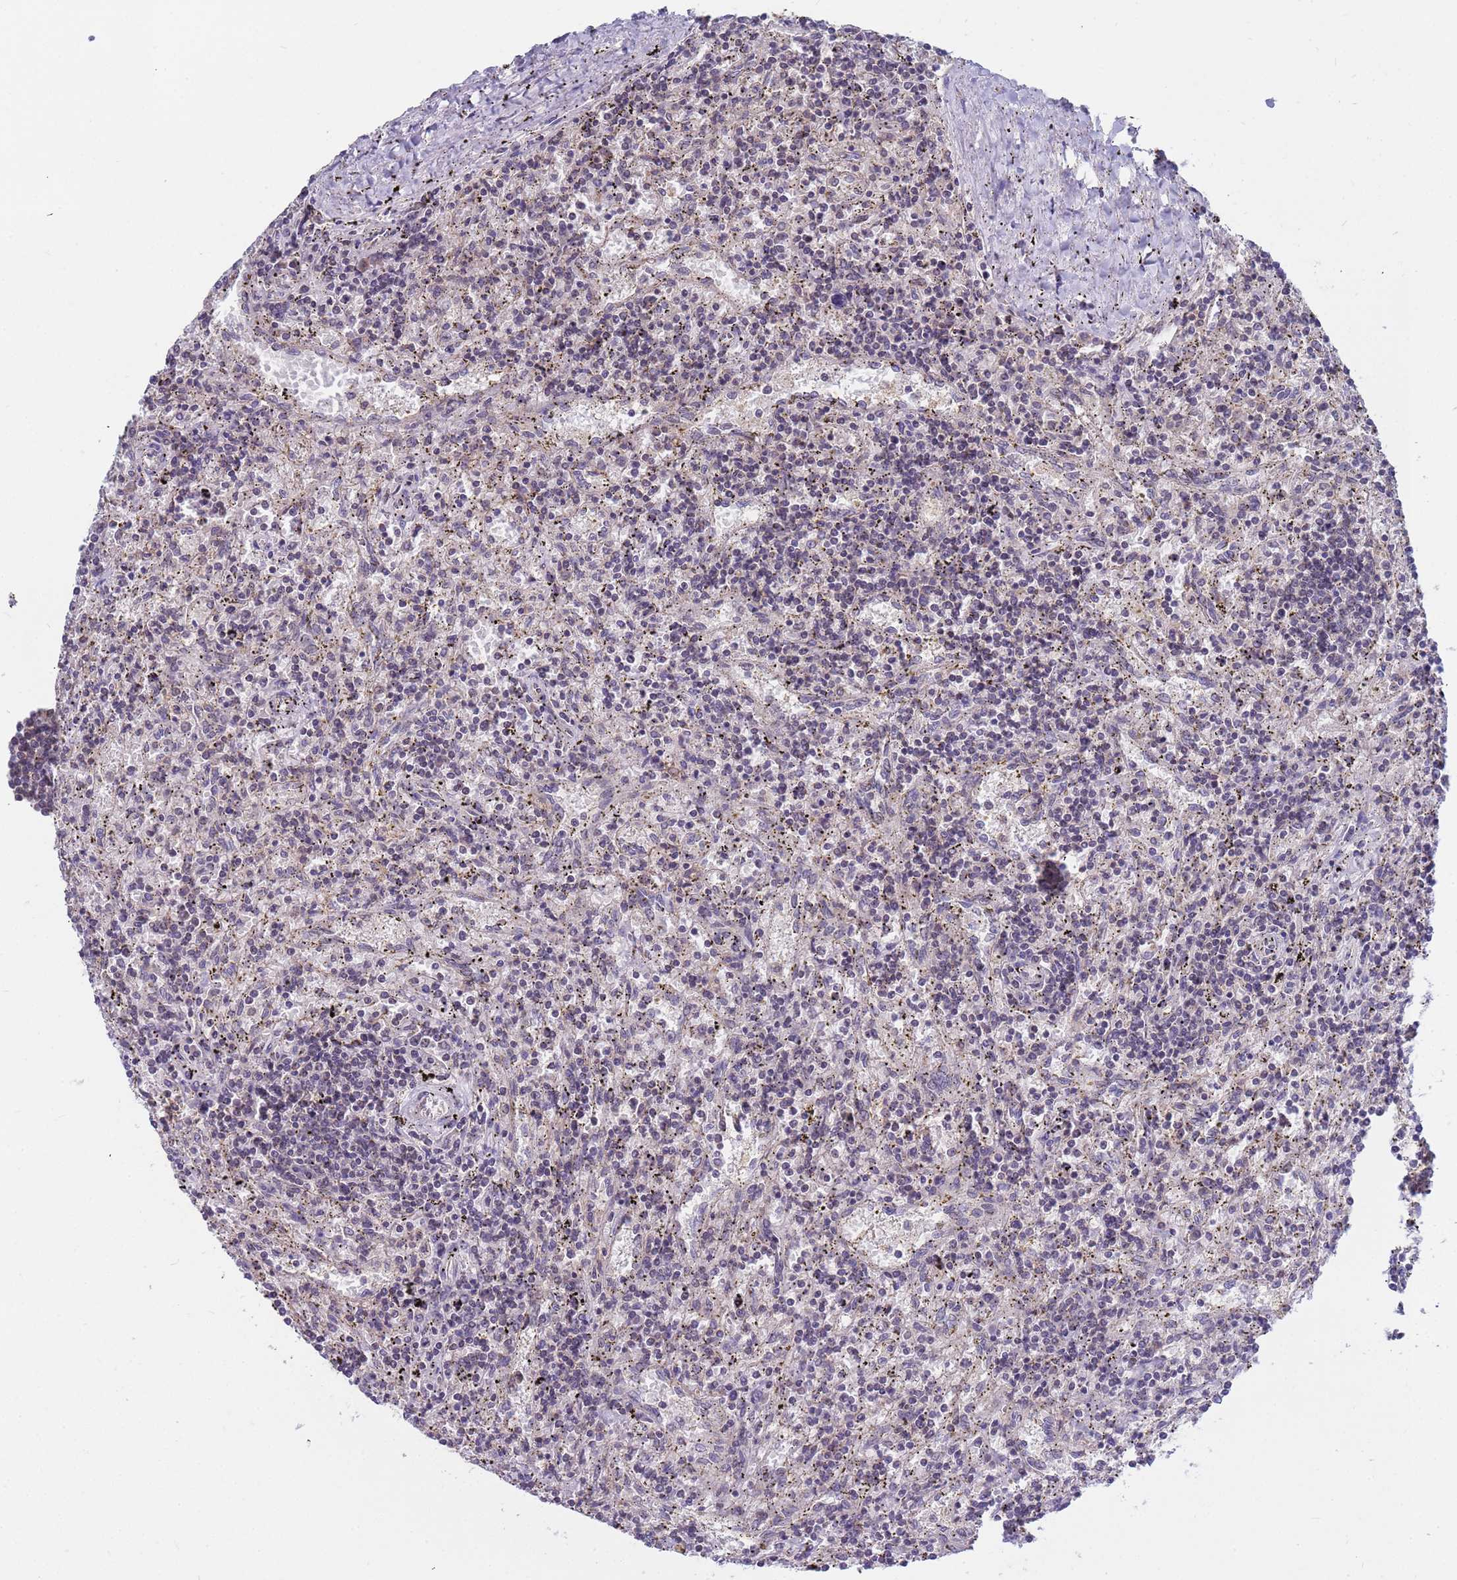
{"staining": {"intensity": "negative", "quantity": "none", "location": "none"}, "tissue": "lymphoma", "cell_type": "Tumor cells", "image_type": "cancer", "snomed": [{"axis": "morphology", "description": "Malignant lymphoma, non-Hodgkin's type, Low grade"}, {"axis": "topography", "description": "Spleen"}], "caption": "High power microscopy image of an IHC micrograph of lymphoma, revealing no significant staining in tumor cells. The staining is performed using DAB brown chromogen with nuclei counter-stained in using hematoxylin.", "gene": "DENND2B", "patient": {"sex": "male", "age": 76}}